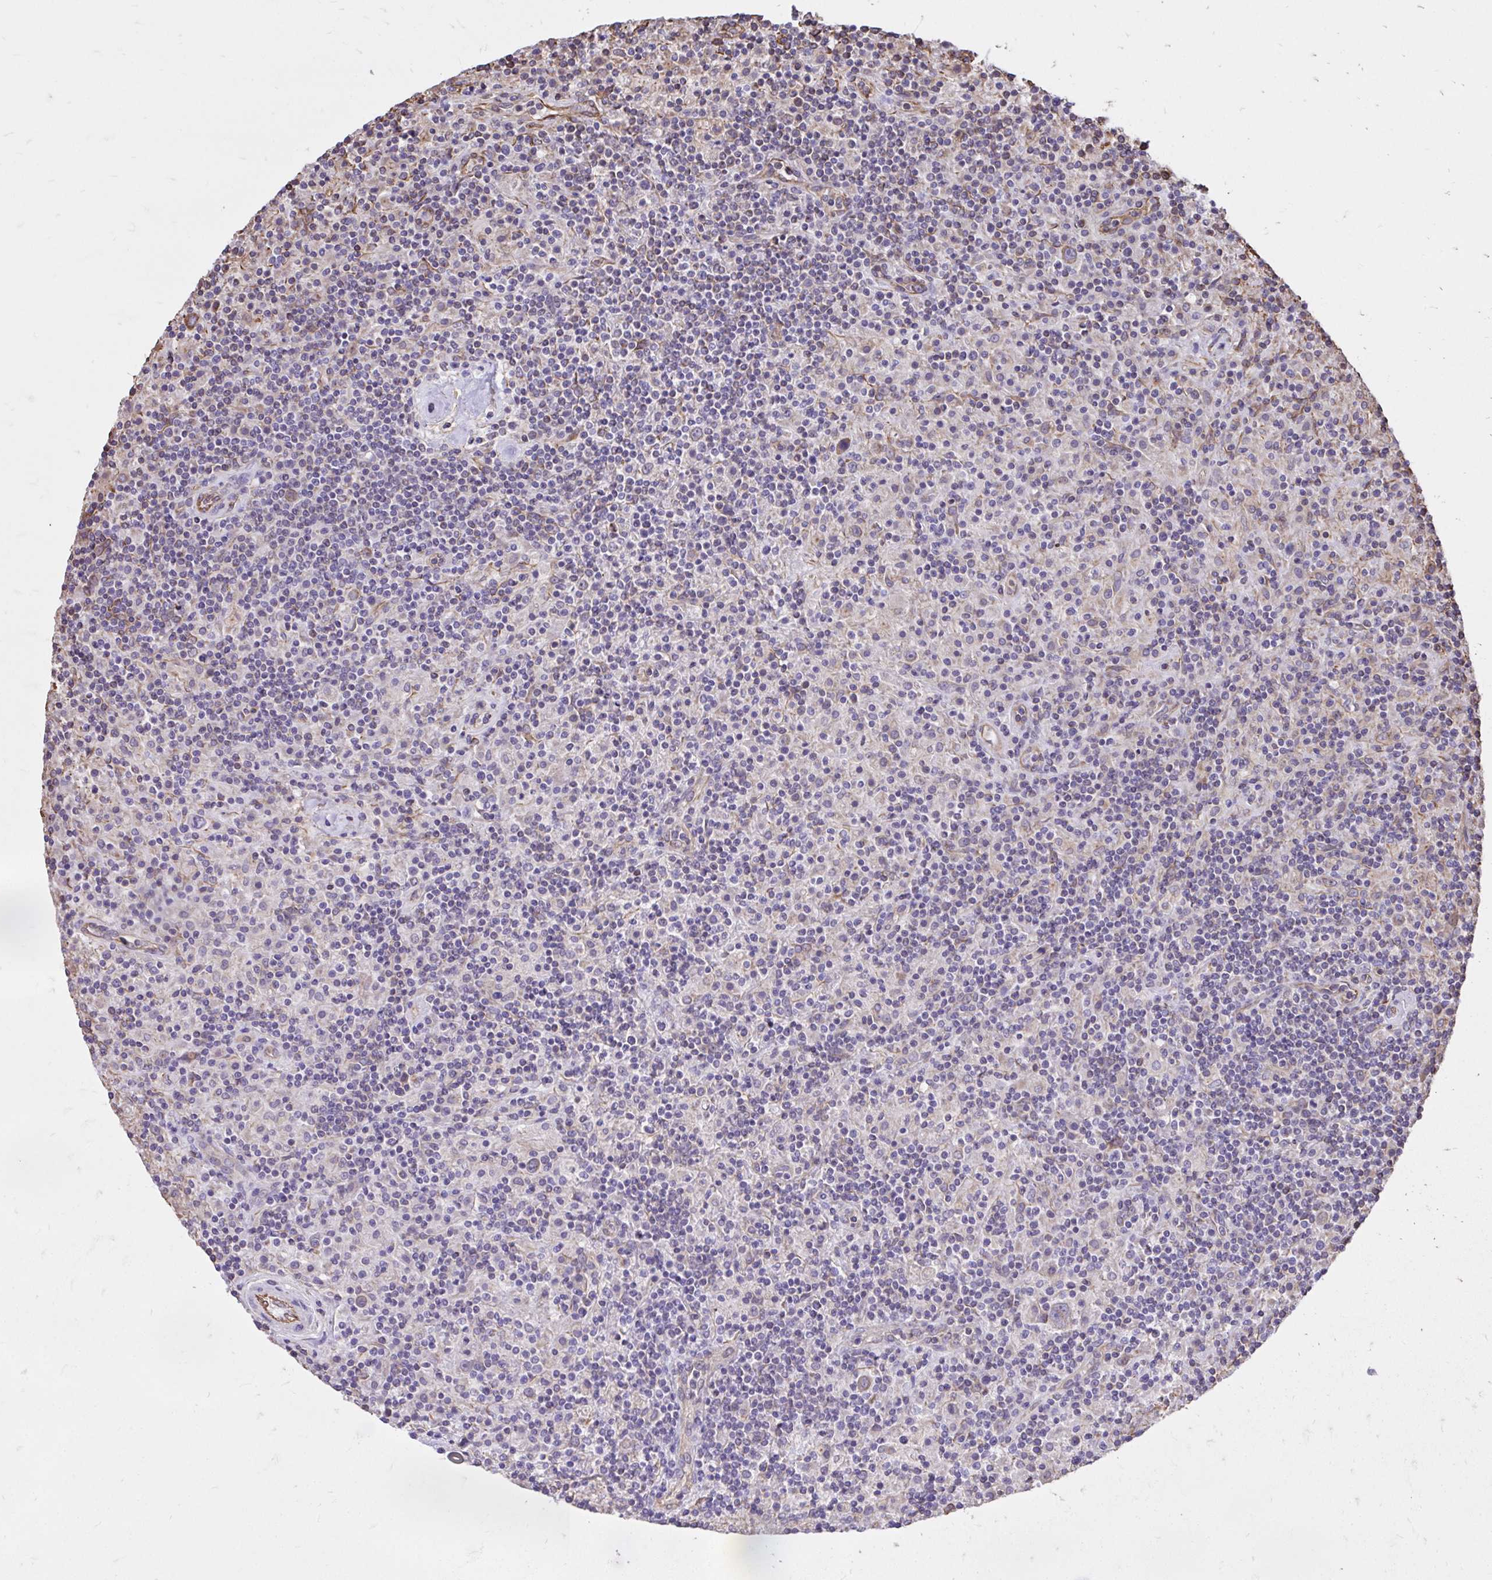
{"staining": {"intensity": "weak", "quantity": "25%-75%", "location": "cytoplasmic/membranous"}, "tissue": "lymphoma", "cell_type": "Tumor cells", "image_type": "cancer", "snomed": [{"axis": "morphology", "description": "Hodgkin's disease, NOS"}, {"axis": "topography", "description": "Lymph node"}], "caption": "Protein expression analysis of human lymphoma reveals weak cytoplasmic/membranous staining in approximately 25%-75% of tumor cells.", "gene": "RNF103", "patient": {"sex": "male", "age": 70}}